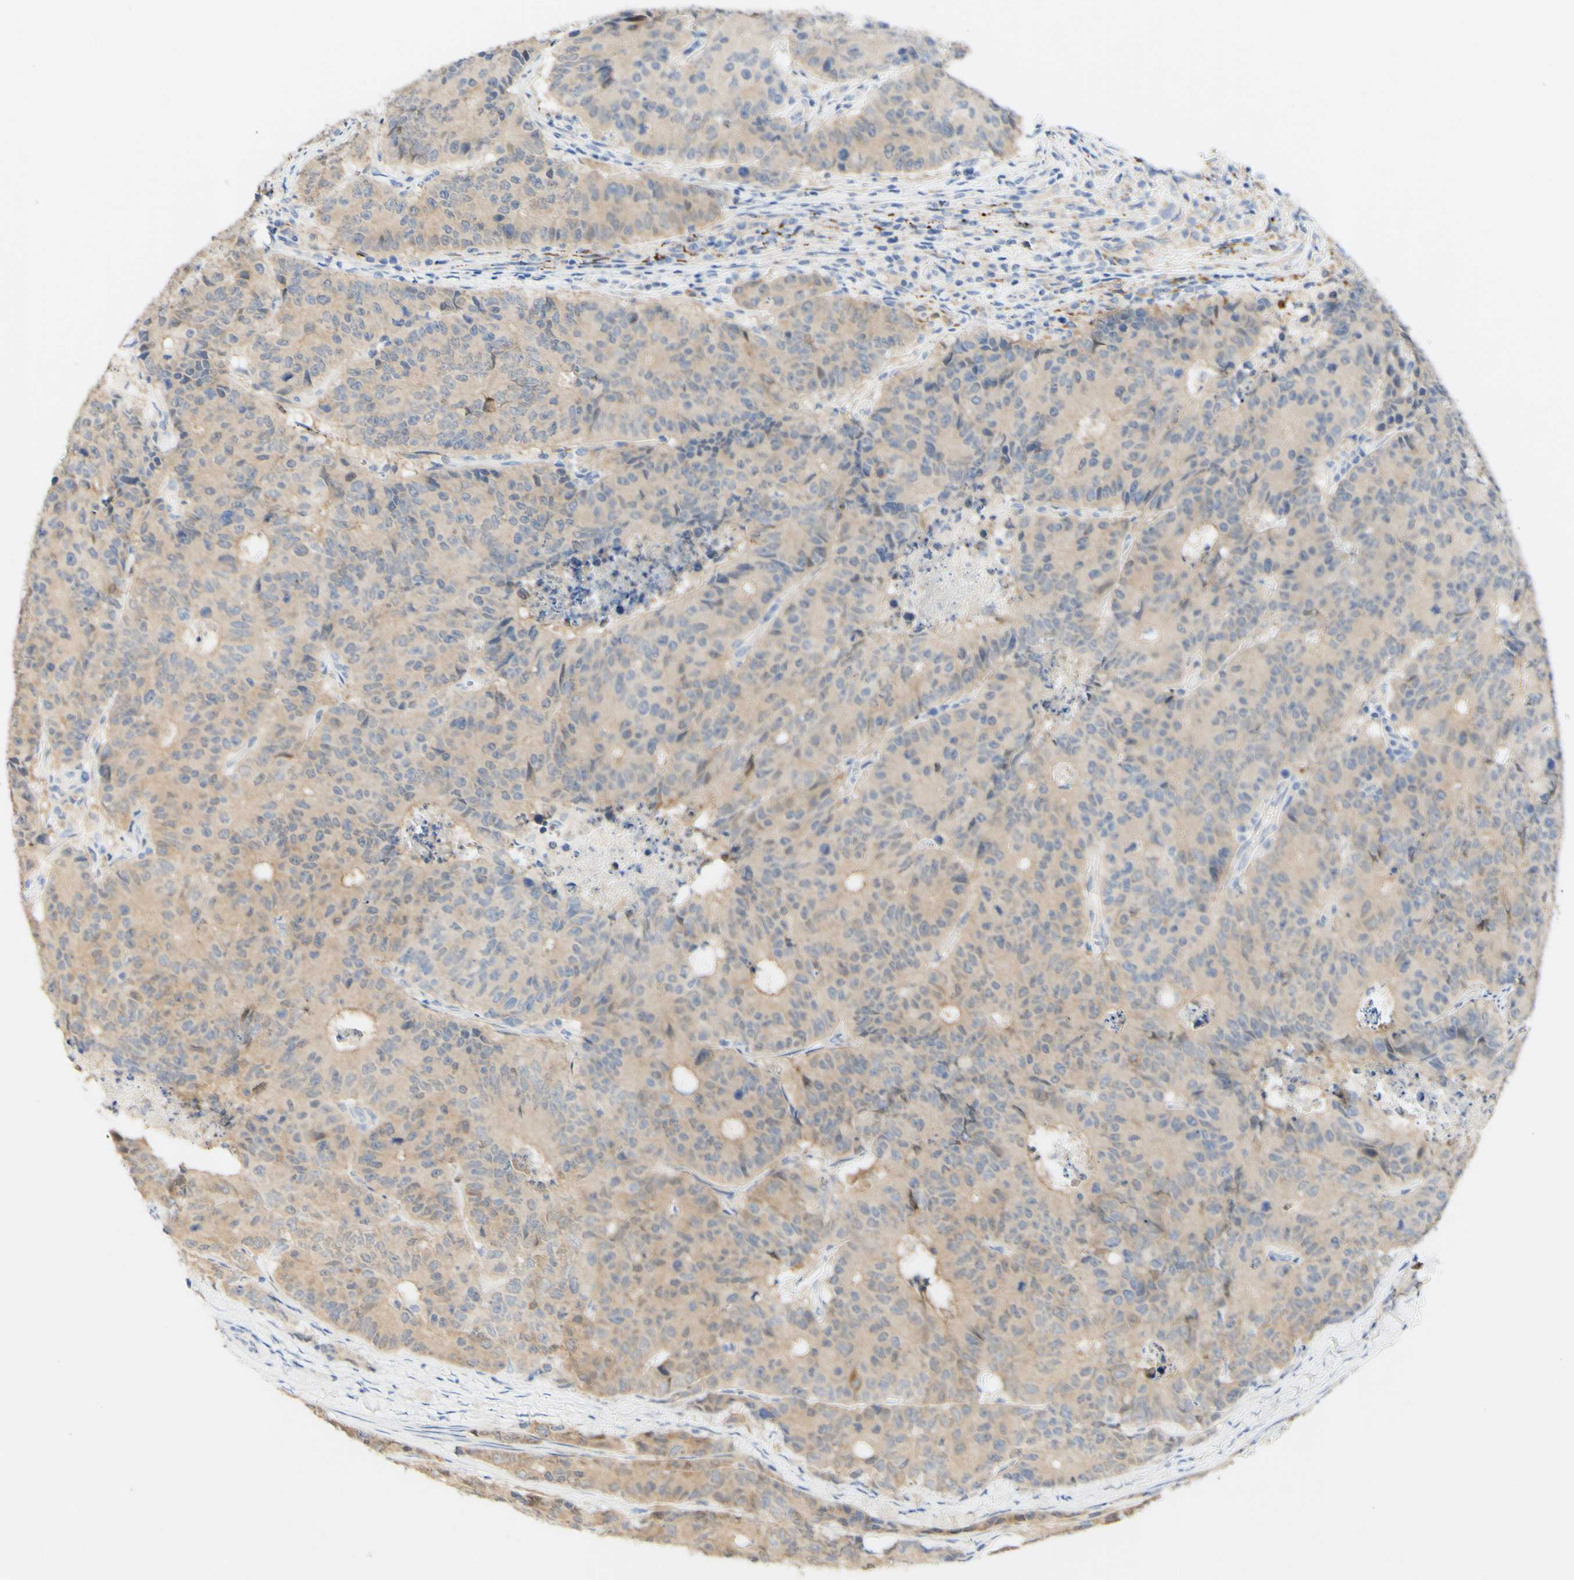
{"staining": {"intensity": "moderate", "quantity": ">75%", "location": "cytoplasmic/membranous"}, "tissue": "colorectal cancer", "cell_type": "Tumor cells", "image_type": "cancer", "snomed": [{"axis": "morphology", "description": "Adenocarcinoma, NOS"}, {"axis": "topography", "description": "Colon"}], "caption": "Approximately >75% of tumor cells in adenocarcinoma (colorectal) reveal moderate cytoplasmic/membranous protein expression as visualized by brown immunohistochemical staining.", "gene": "FGF4", "patient": {"sex": "female", "age": 86}}